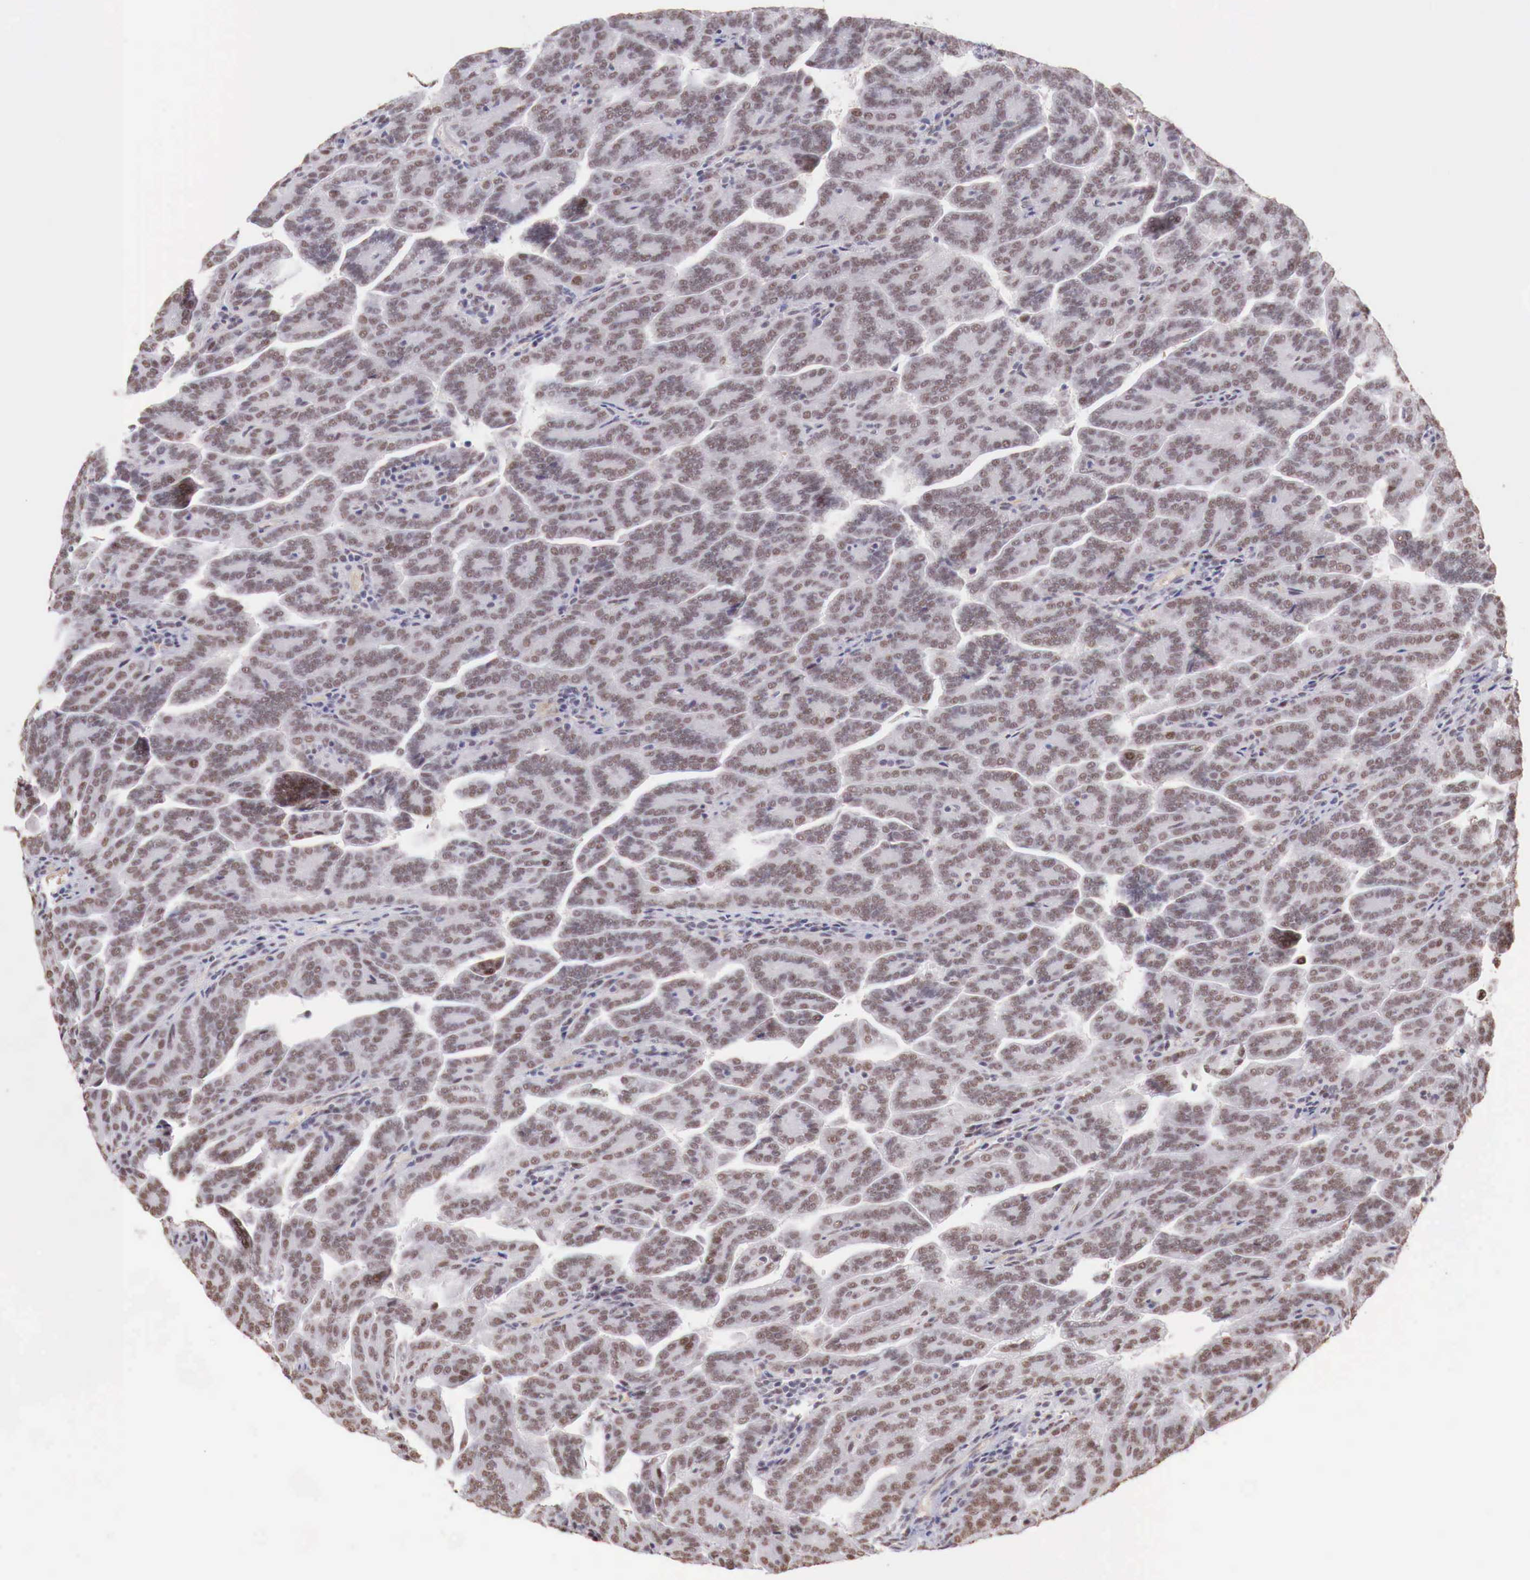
{"staining": {"intensity": "moderate", "quantity": ">75%", "location": "nuclear"}, "tissue": "renal cancer", "cell_type": "Tumor cells", "image_type": "cancer", "snomed": [{"axis": "morphology", "description": "Adenocarcinoma, NOS"}, {"axis": "topography", "description": "Kidney"}], "caption": "A micrograph of renal cancer (adenocarcinoma) stained for a protein exhibits moderate nuclear brown staining in tumor cells. The staining was performed using DAB, with brown indicating positive protein expression. Nuclei are stained blue with hematoxylin.", "gene": "FOXP2", "patient": {"sex": "male", "age": 61}}